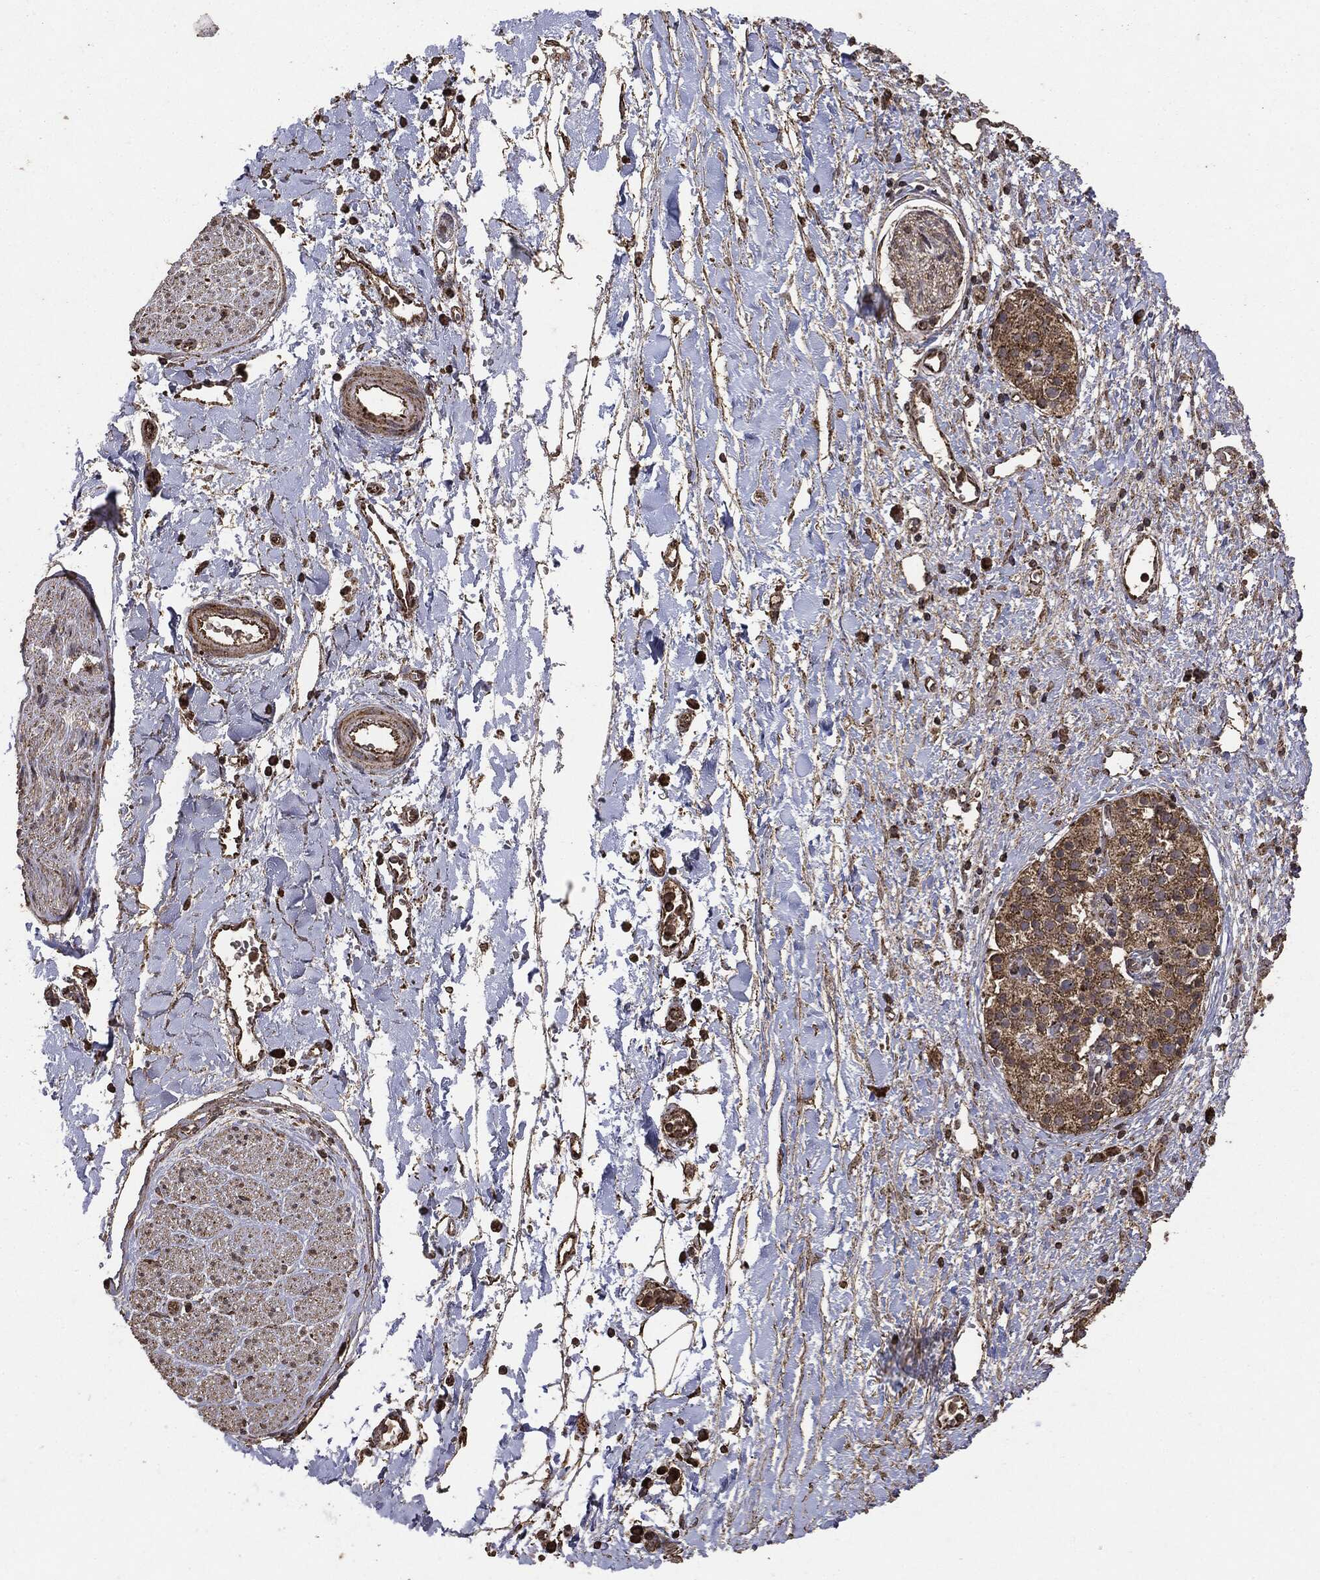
{"staining": {"intensity": "strong", "quantity": ">75%", "location": "cytoplasmic/membranous"}, "tissue": "soft tissue", "cell_type": "Fibroblasts", "image_type": "normal", "snomed": [{"axis": "morphology", "description": "Normal tissue, NOS"}, {"axis": "morphology", "description": "Adenocarcinoma, NOS"}, {"axis": "topography", "description": "Pancreas"}, {"axis": "topography", "description": "Peripheral nerve tissue"}], "caption": "Benign soft tissue displays strong cytoplasmic/membranous positivity in about >75% of fibroblasts, visualized by immunohistochemistry.", "gene": "MTOR", "patient": {"sex": "male", "age": 61}}